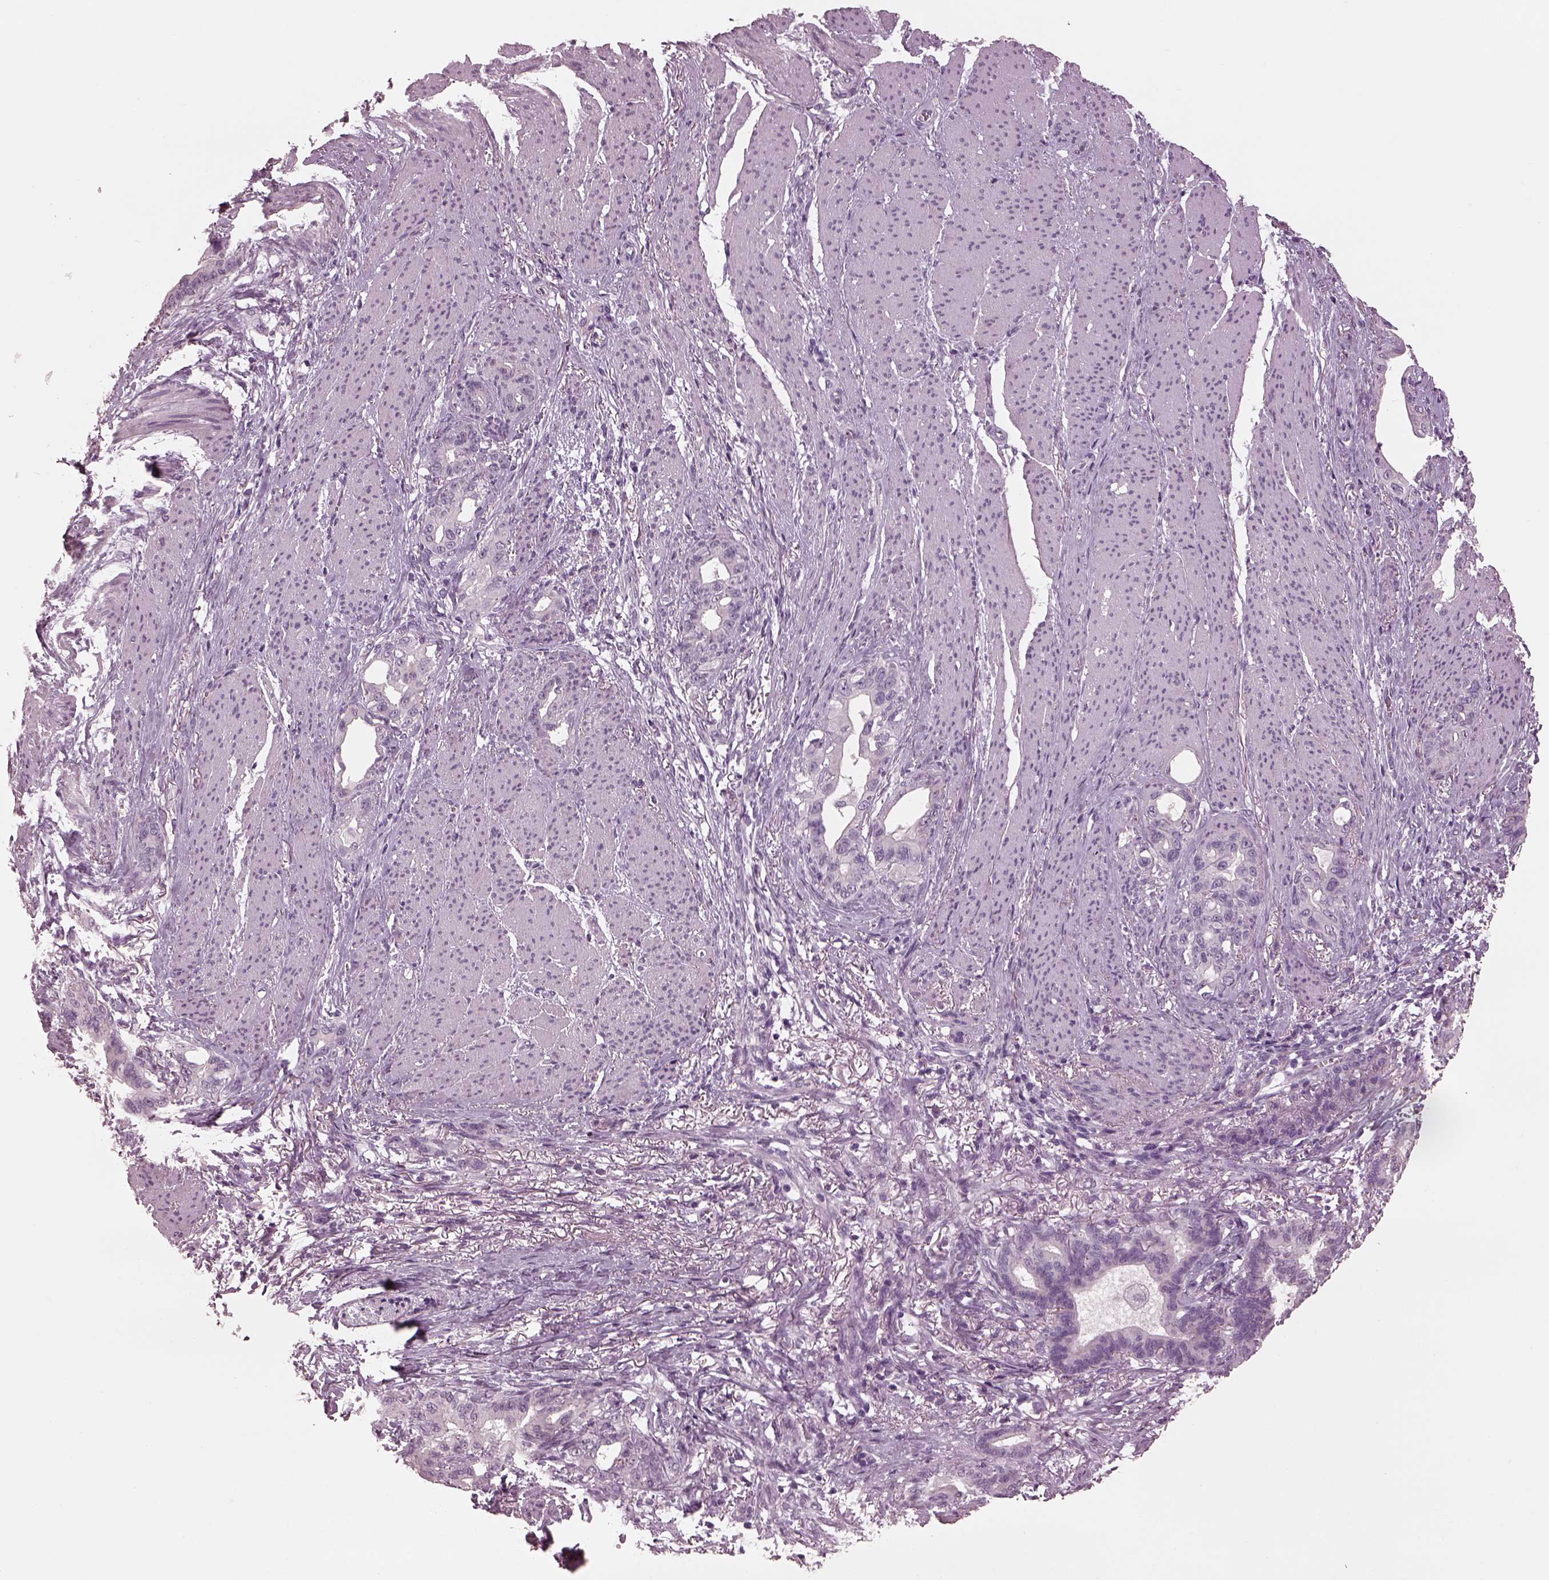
{"staining": {"intensity": "negative", "quantity": "none", "location": "none"}, "tissue": "stomach cancer", "cell_type": "Tumor cells", "image_type": "cancer", "snomed": [{"axis": "morphology", "description": "Normal tissue, NOS"}, {"axis": "morphology", "description": "Adenocarcinoma, NOS"}, {"axis": "topography", "description": "Esophagus"}, {"axis": "topography", "description": "Stomach, upper"}], "caption": "Immunohistochemistry (IHC) of stomach adenocarcinoma demonstrates no staining in tumor cells.", "gene": "CGA", "patient": {"sex": "male", "age": 62}}